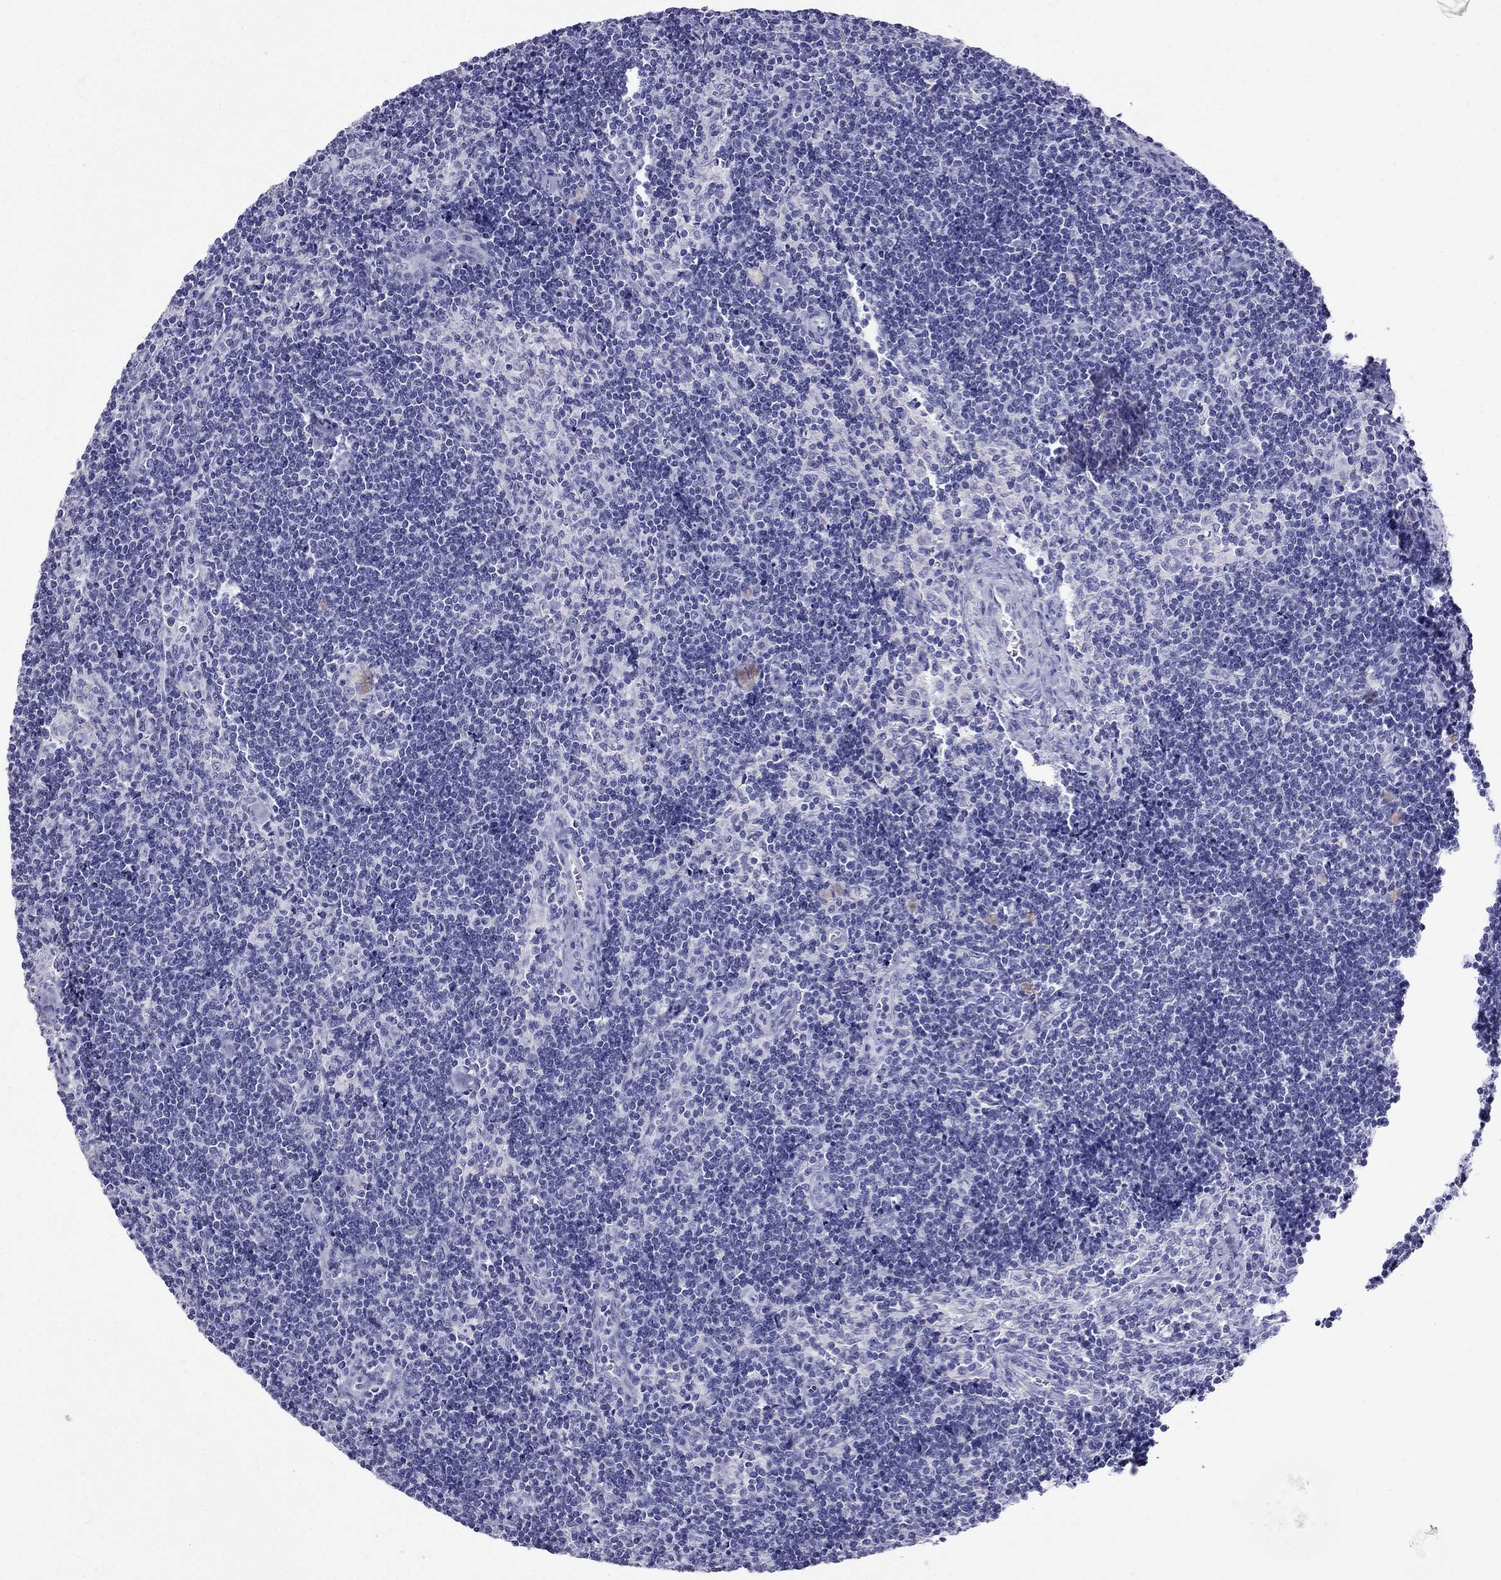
{"staining": {"intensity": "negative", "quantity": "none", "location": "none"}, "tissue": "lymph node", "cell_type": "Germinal center cells", "image_type": "normal", "snomed": [{"axis": "morphology", "description": "Normal tissue, NOS"}, {"axis": "topography", "description": "Lymph node"}], "caption": "High magnification brightfield microscopy of unremarkable lymph node stained with DAB (3,3'-diaminobenzidine) (brown) and counterstained with hematoxylin (blue): germinal center cells show no significant expression. (DAB immunohistochemistry (IHC) visualized using brightfield microscopy, high magnification).", "gene": "MC5R", "patient": {"sex": "female", "age": 51}}